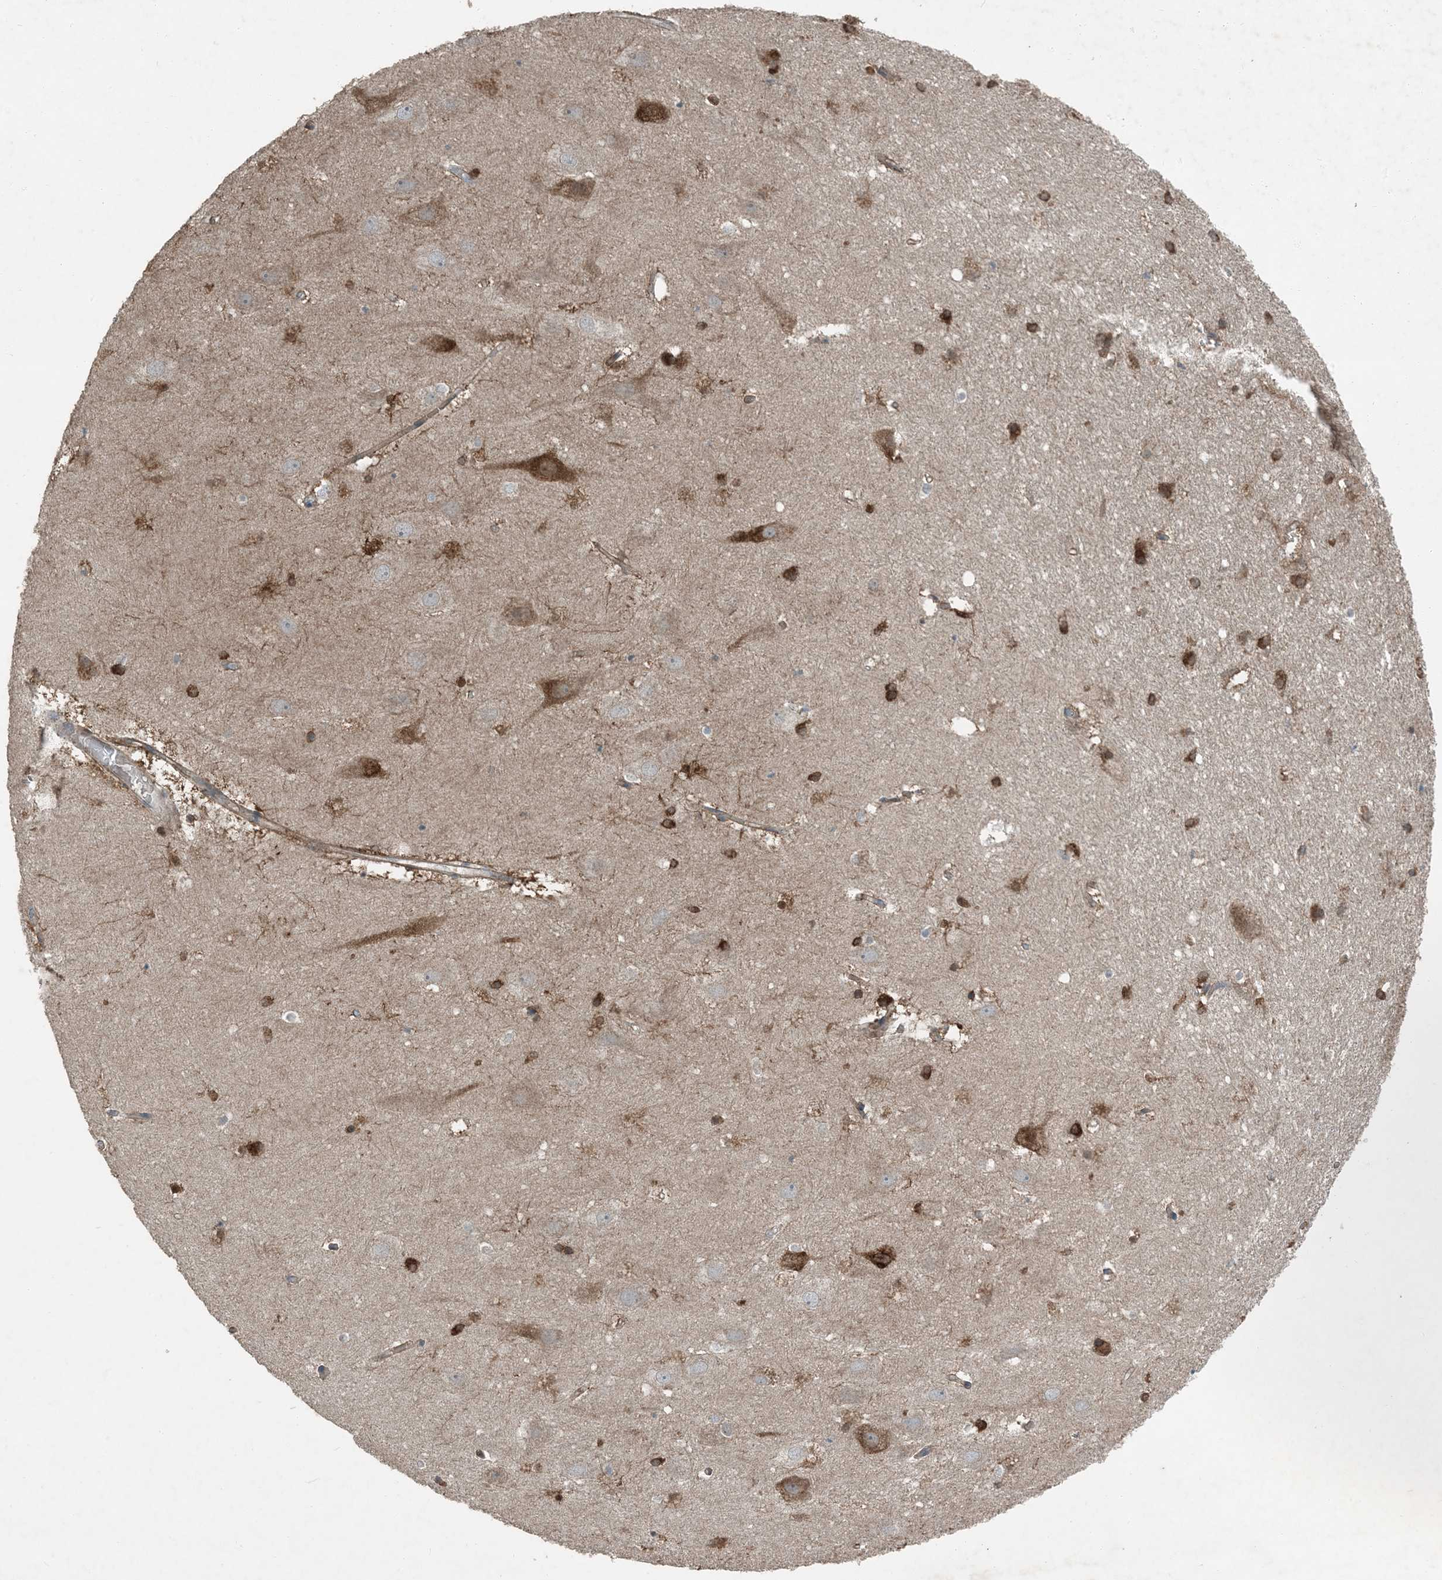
{"staining": {"intensity": "strong", "quantity": "25%-75%", "location": "cytoplasmic/membranous"}, "tissue": "hippocampus", "cell_type": "Glial cells", "image_type": "normal", "snomed": [{"axis": "morphology", "description": "Normal tissue, NOS"}, {"axis": "topography", "description": "Hippocampus"}], "caption": "Strong cytoplasmic/membranous staining for a protein is present in about 25%-75% of glial cells of benign hippocampus using IHC.", "gene": "MDN1", "patient": {"sex": "female", "age": 52}}